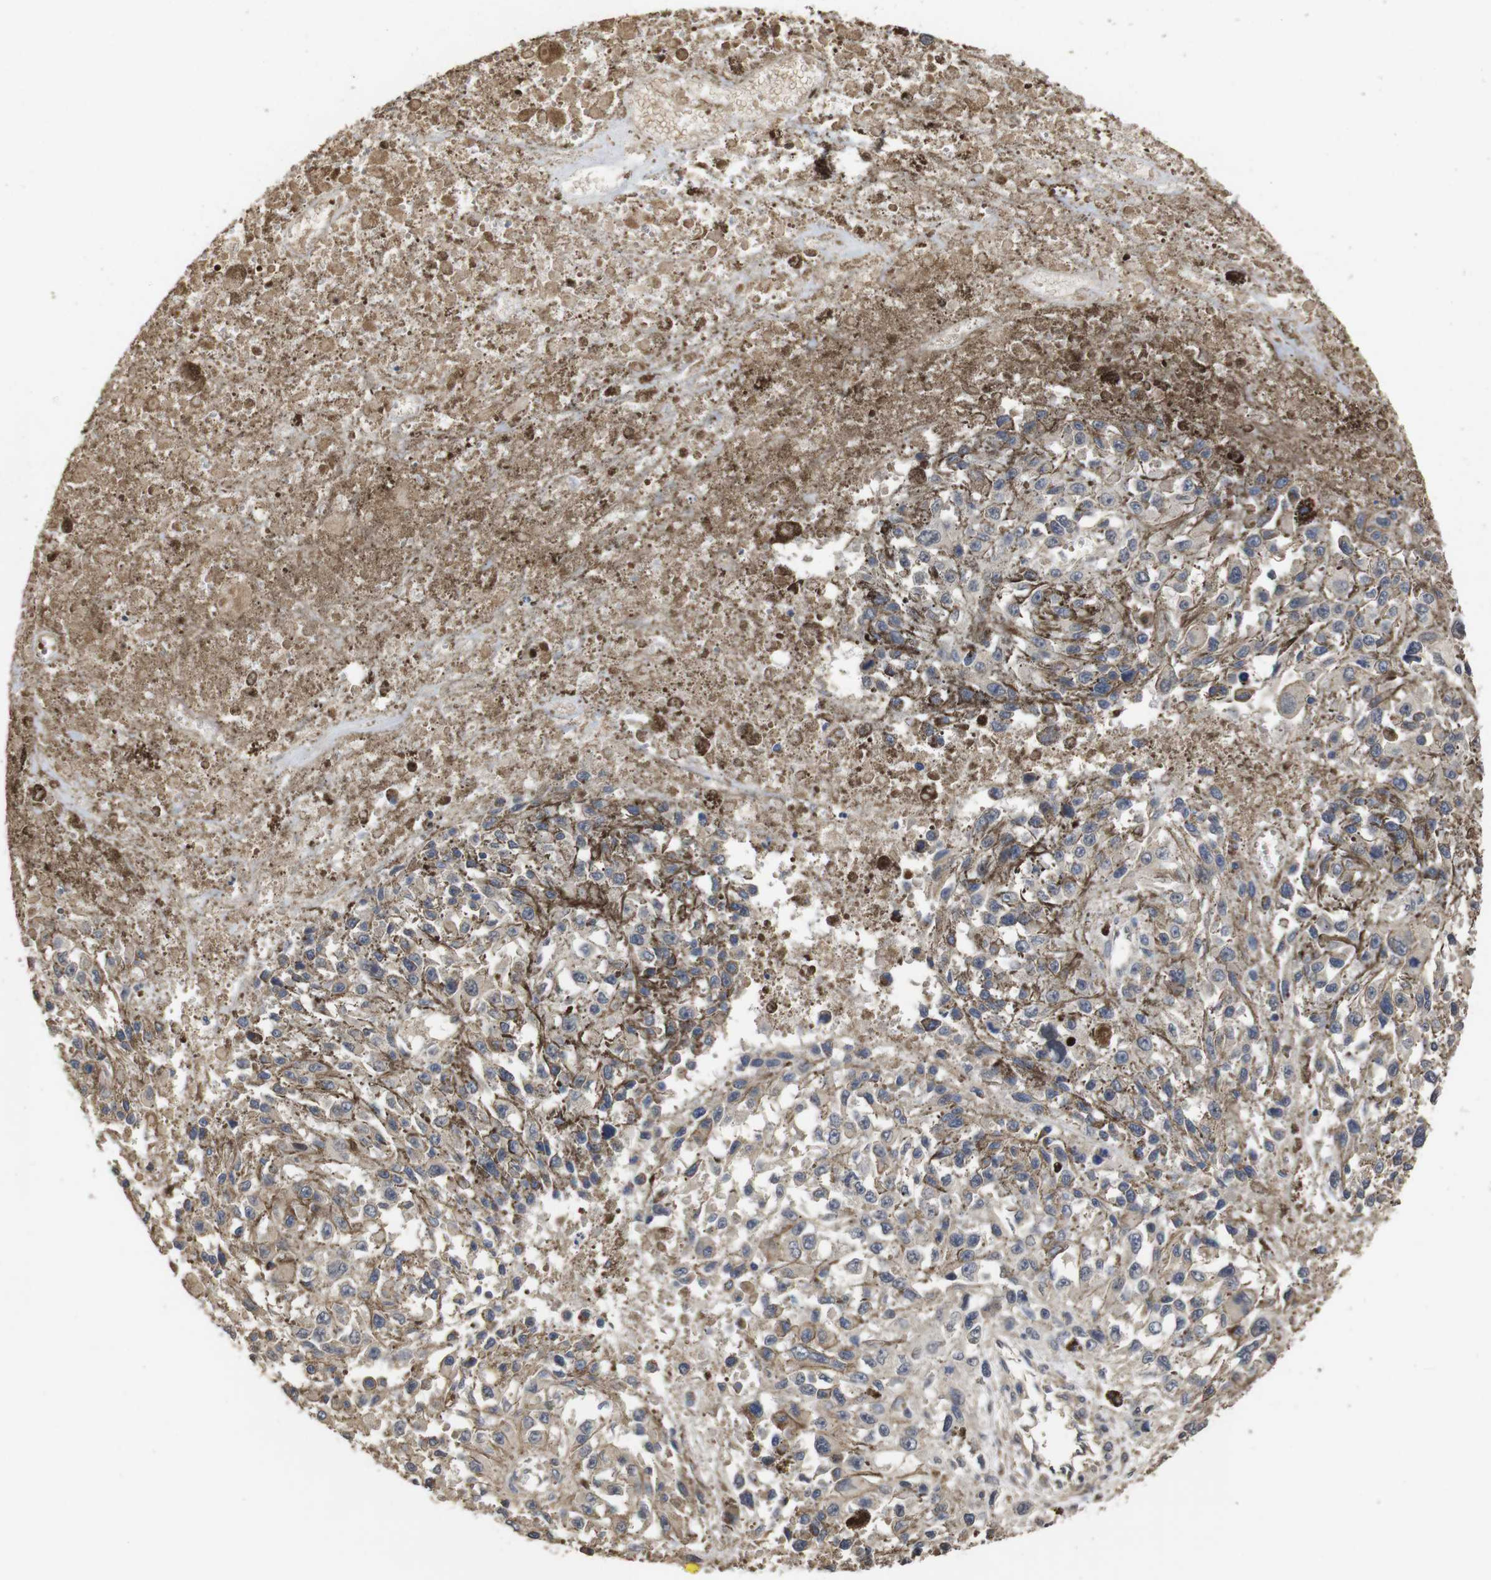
{"staining": {"intensity": "weak", "quantity": "<25%", "location": "cytoplasmic/membranous"}, "tissue": "melanoma", "cell_type": "Tumor cells", "image_type": "cancer", "snomed": [{"axis": "morphology", "description": "Malignant melanoma, Metastatic site"}, {"axis": "topography", "description": "Lymph node"}], "caption": "A high-resolution histopathology image shows IHC staining of malignant melanoma (metastatic site), which displays no significant staining in tumor cells. (DAB immunohistochemistry visualized using brightfield microscopy, high magnification).", "gene": "PTPN14", "patient": {"sex": "male", "age": 59}}